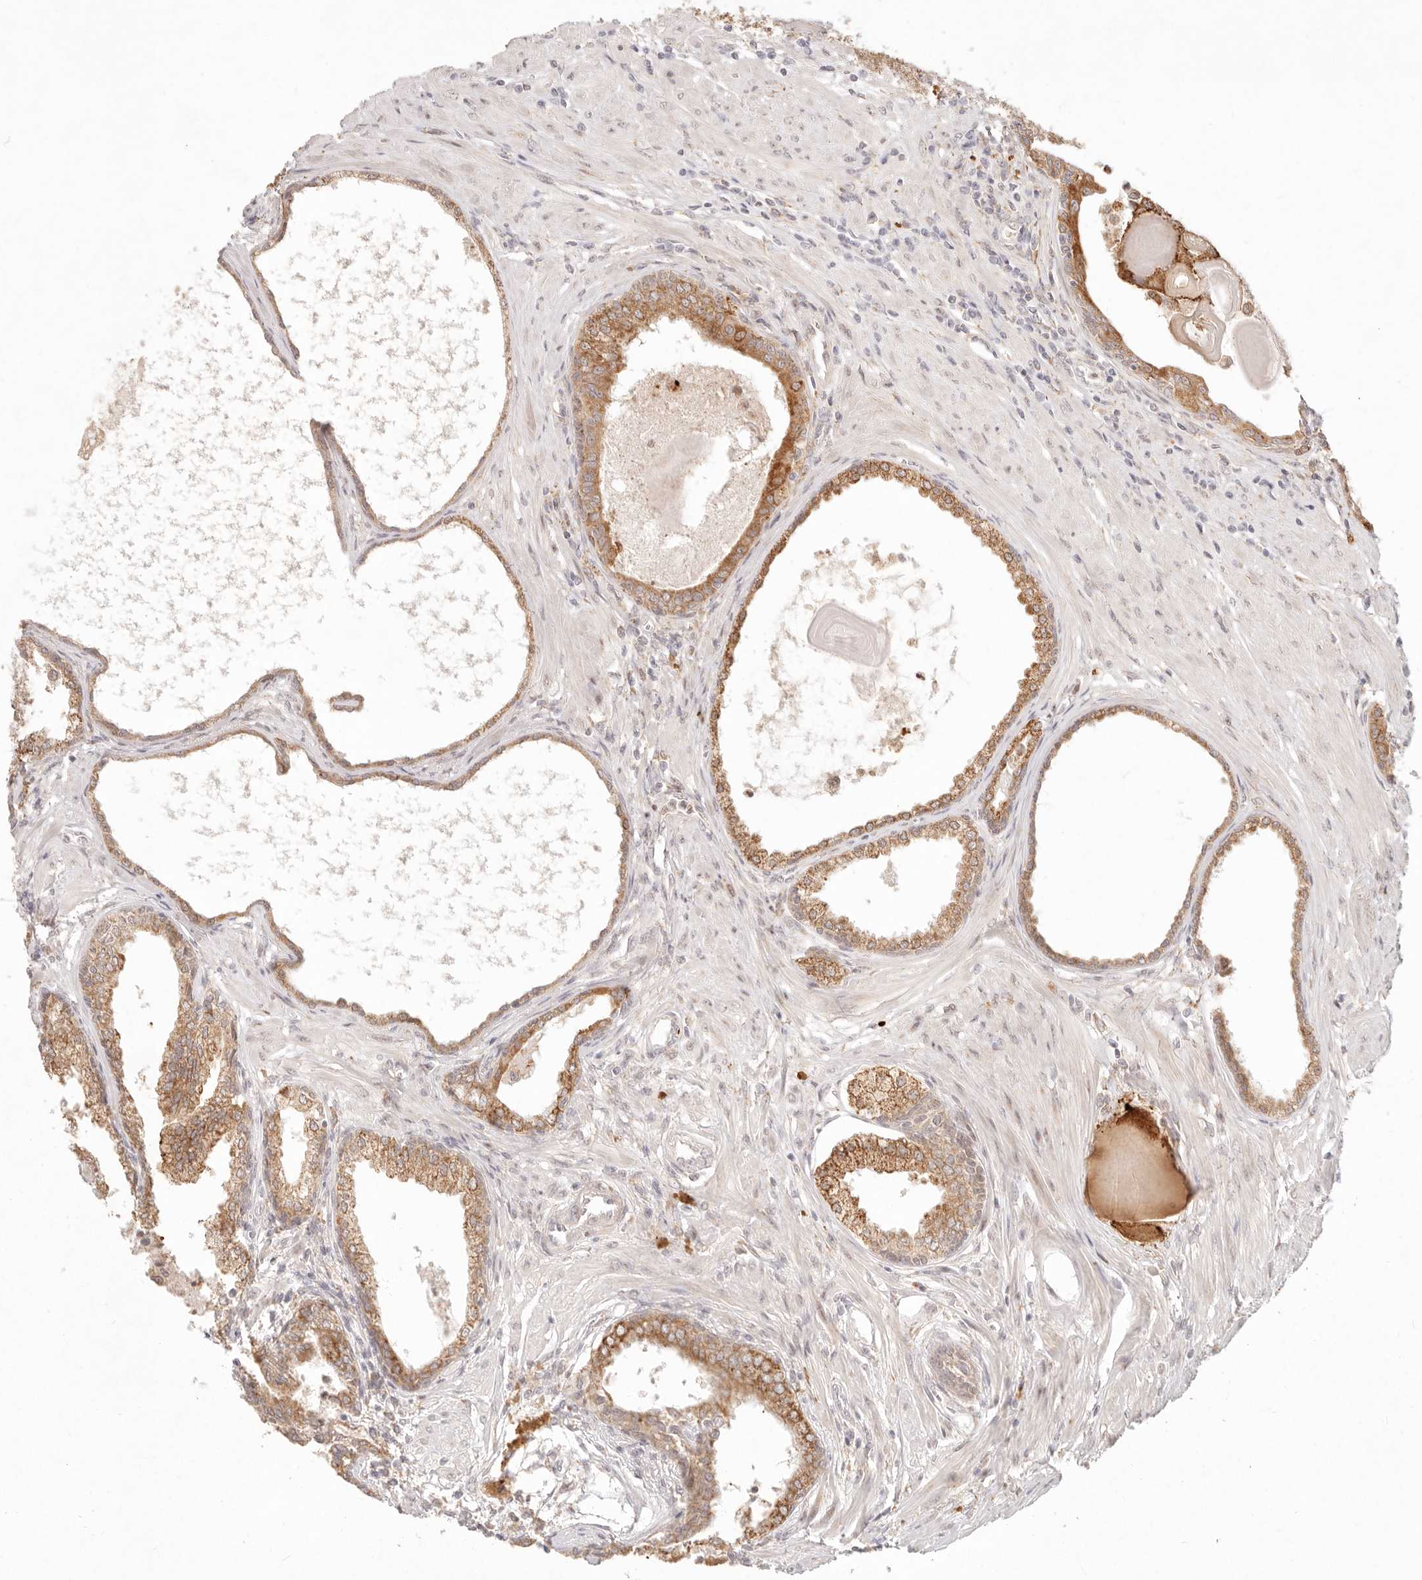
{"staining": {"intensity": "moderate", "quantity": ">75%", "location": "cytoplasmic/membranous"}, "tissue": "prostate cancer", "cell_type": "Tumor cells", "image_type": "cancer", "snomed": [{"axis": "morphology", "description": "Adenocarcinoma, High grade"}, {"axis": "topography", "description": "Prostate"}], "caption": "About >75% of tumor cells in adenocarcinoma (high-grade) (prostate) exhibit moderate cytoplasmic/membranous protein staining as visualized by brown immunohistochemical staining.", "gene": "C1orf127", "patient": {"sex": "male", "age": 62}}